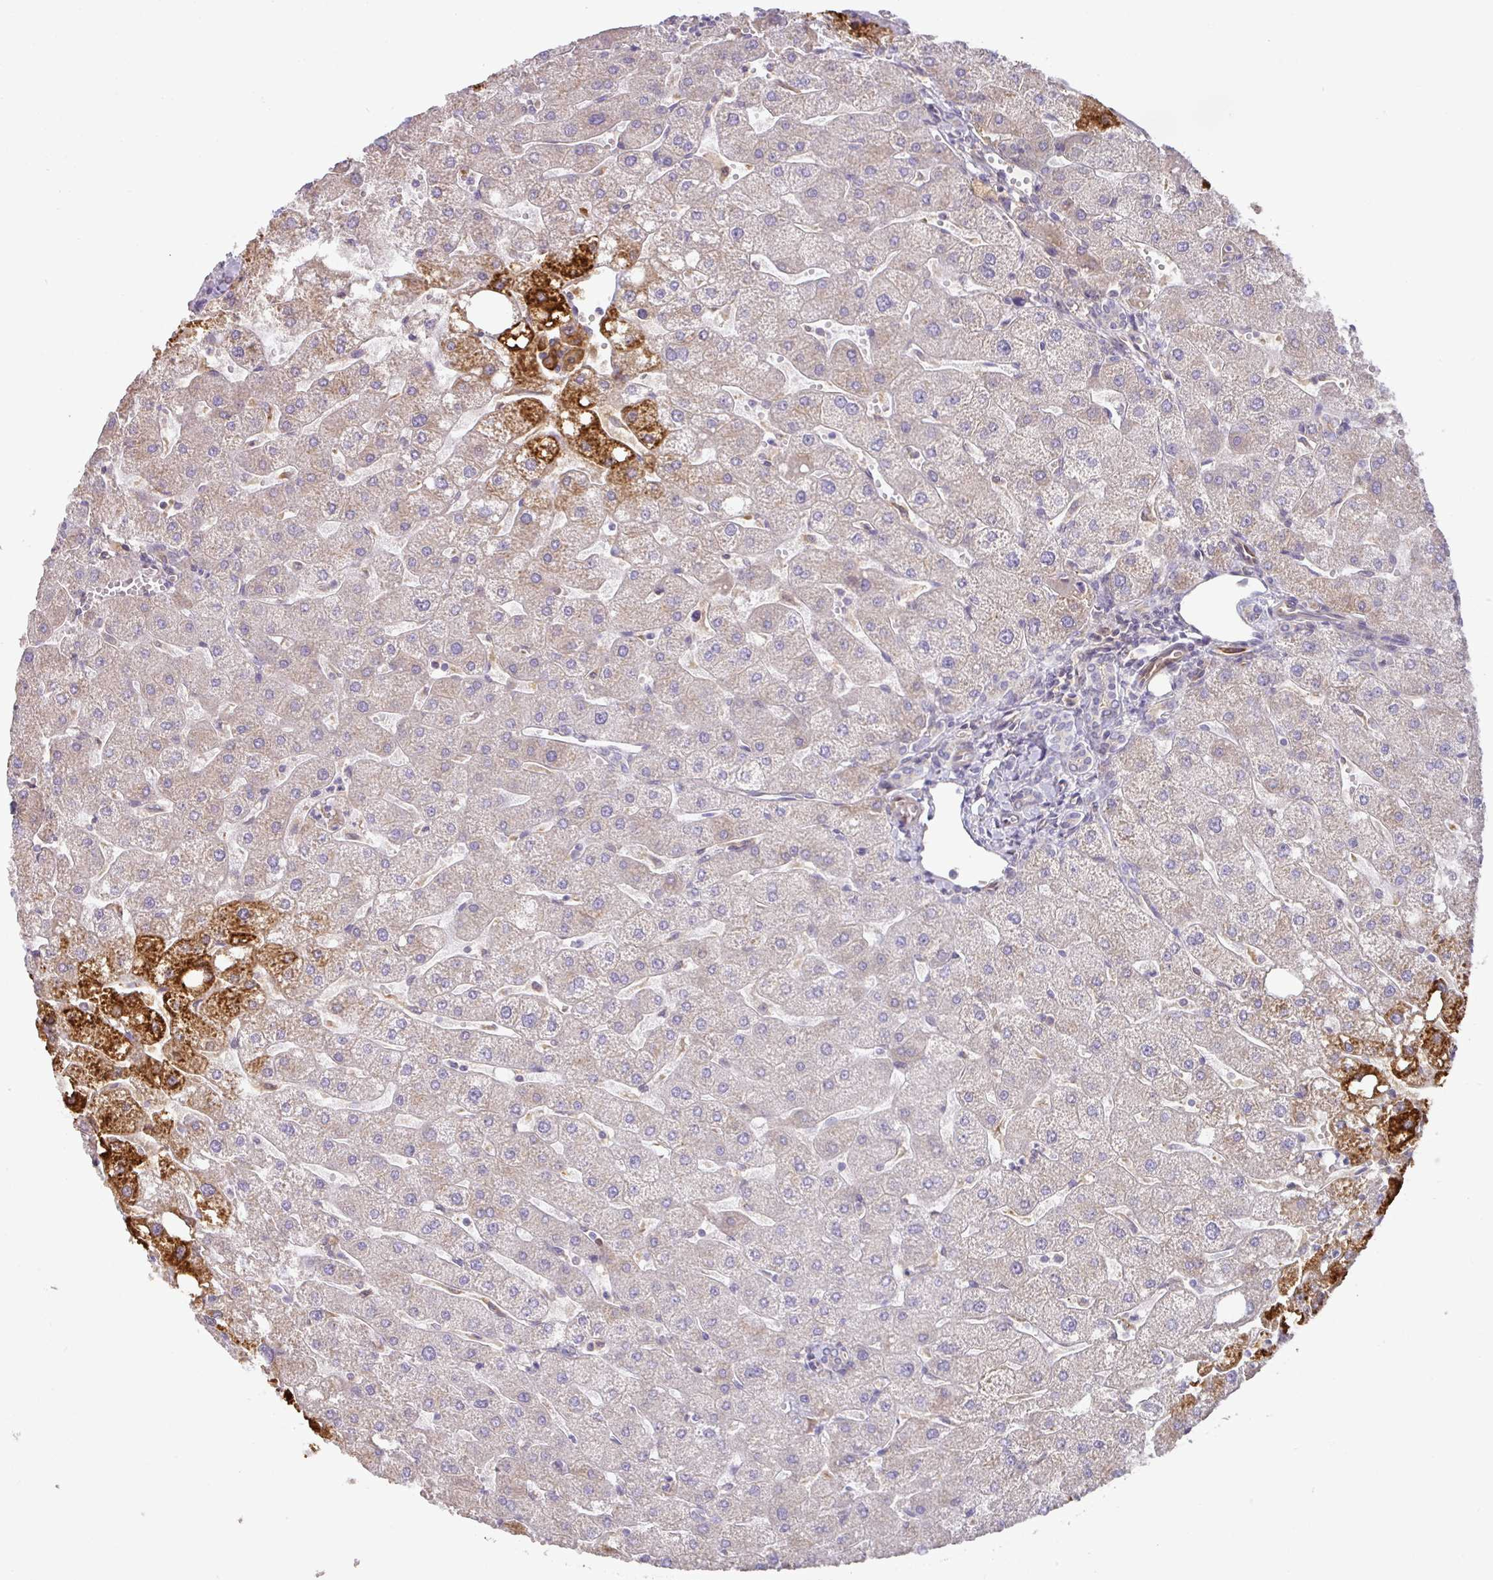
{"staining": {"intensity": "negative", "quantity": "none", "location": "none"}, "tissue": "liver", "cell_type": "Cholangiocytes", "image_type": "normal", "snomed": [{"axis": "morphology", "description": "Normal tissue, NOS"}, {"axis": "topography", "description": "Liver"}], "caption": "IHC photomicrograph of unremarkable liver: human liver stained with DAB (3,3'-diaminobenzidine) reveals no significant protein positivity in cholangiocytes.", "gene": "GCNT7", "patient": {"sex": "male", "age": 67}}